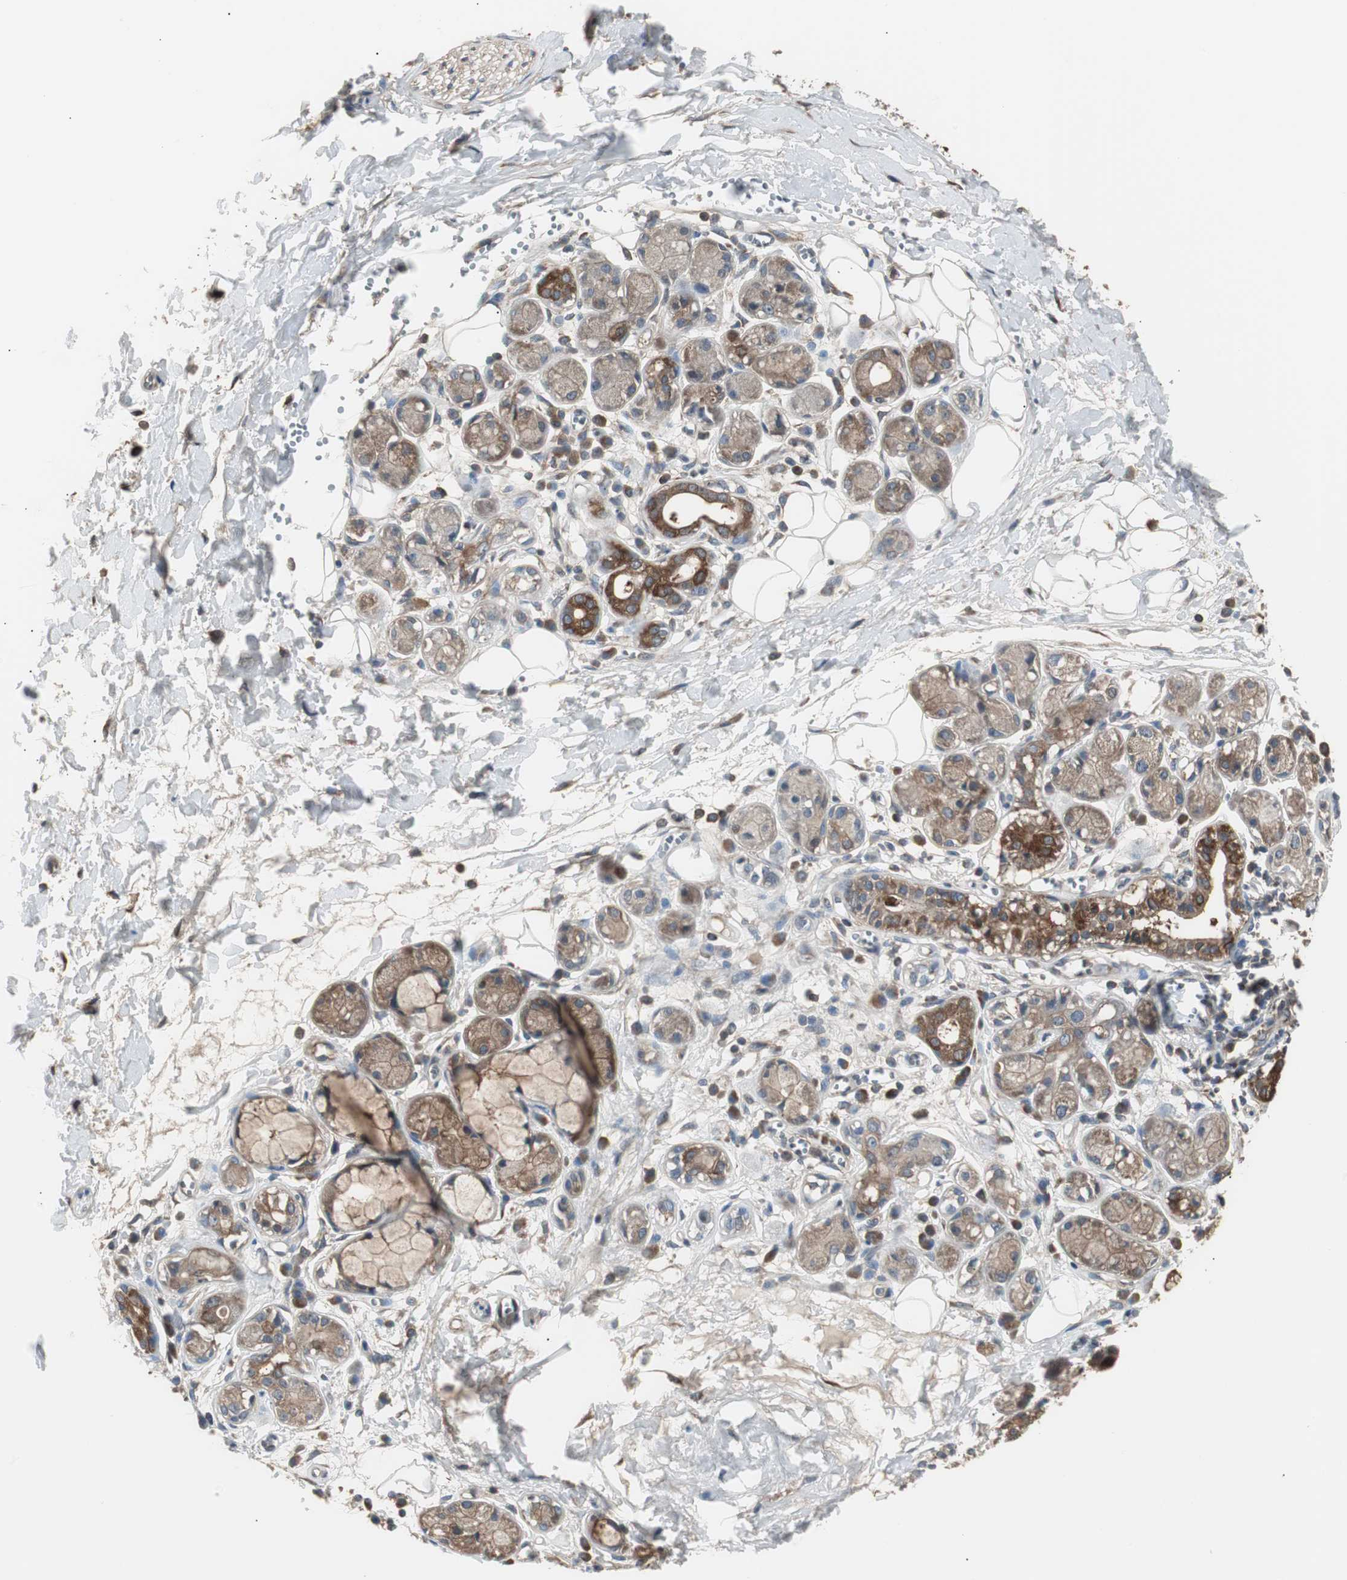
{"staining": {"intensity": "moderate", "quantity": ">75%", "location": "cytoplasmic/membranous"}, "tissue": "adipose tissue", "cell_type": "Adipocytes", "image_type": "normal", "snomed": [{"axis": "morphology", "description": "Normal tissue, NOS"}, {"axis": "morphology", "description": "Inflammation, NOS"}, {"axis": "topography", "description": "Salivary gland"}, {"axis": "topography", "description": "Peripheral nerve tissue"}], "caption": "The image exhibits a brown stain indicating the presence of a protein in the cytoplasmic/membranous of adipocytes in adipose tissue.", "gene": "CAPNS1", "patient": {"sex": "female", "age": 75}}